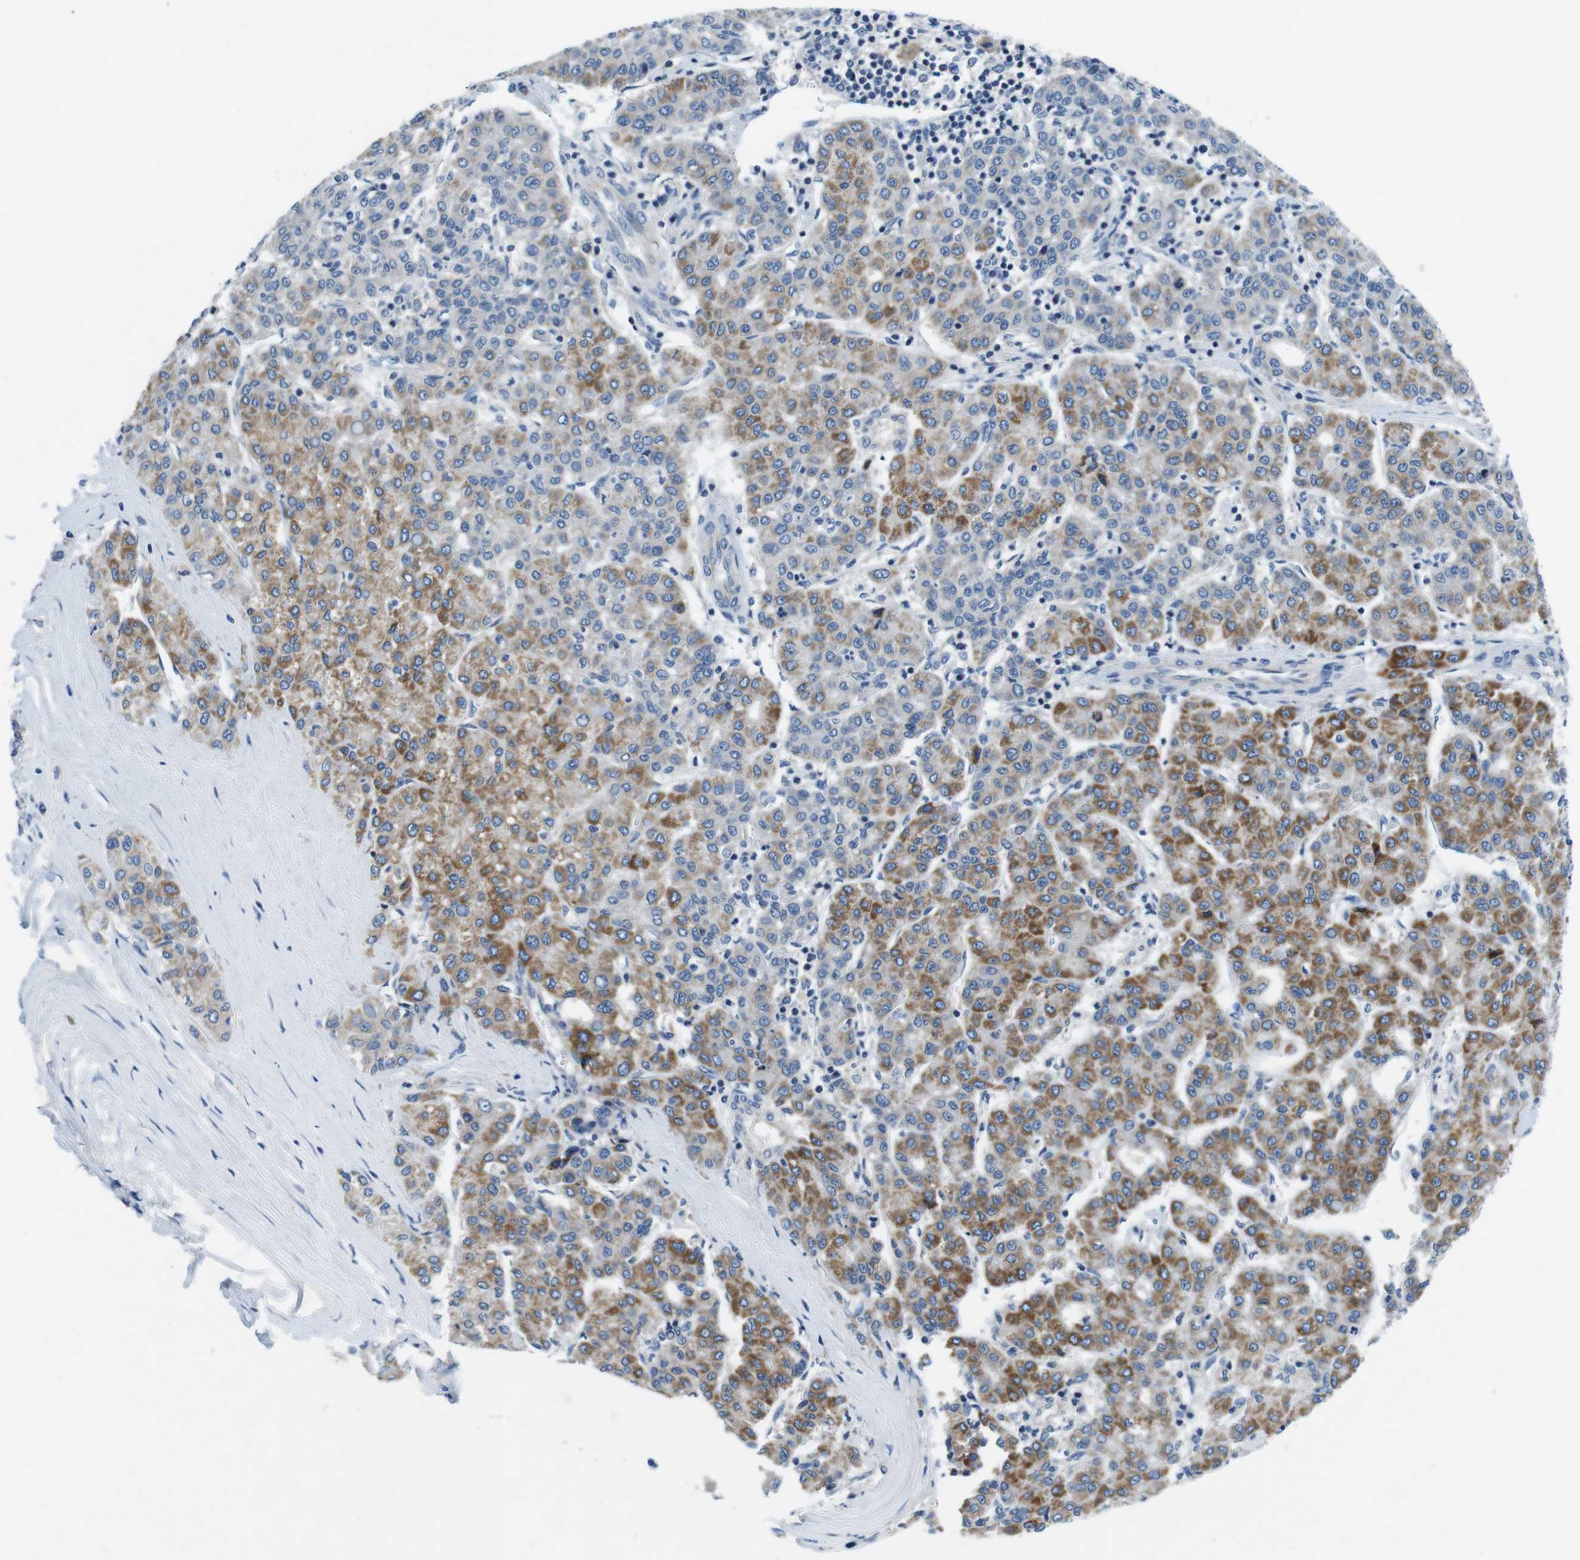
{"staining": {"intensity": "strong", "quantity": ">75%", "location": "cytoplasmic/membranous"}, "tissue": "liver cancer", "cell_type": "Tumor cells", "image_type": "cancer", "snomed": [{"axis": "morphology", "description": "Carcinoma, Hepatocellular, NOS"}, {"axis": "topography", "description": "Liver"}], "caption": "Protein staining of liver hepatocellular carcinoma tissue demonstrates strong cytoplasmic/membranous positivity in about >75% of tumor cells. (Brightfield microscopy of DAB IHC at high magnification).", "gene": "DENND4C", "patient": {"sex": "male", "age": 65}}